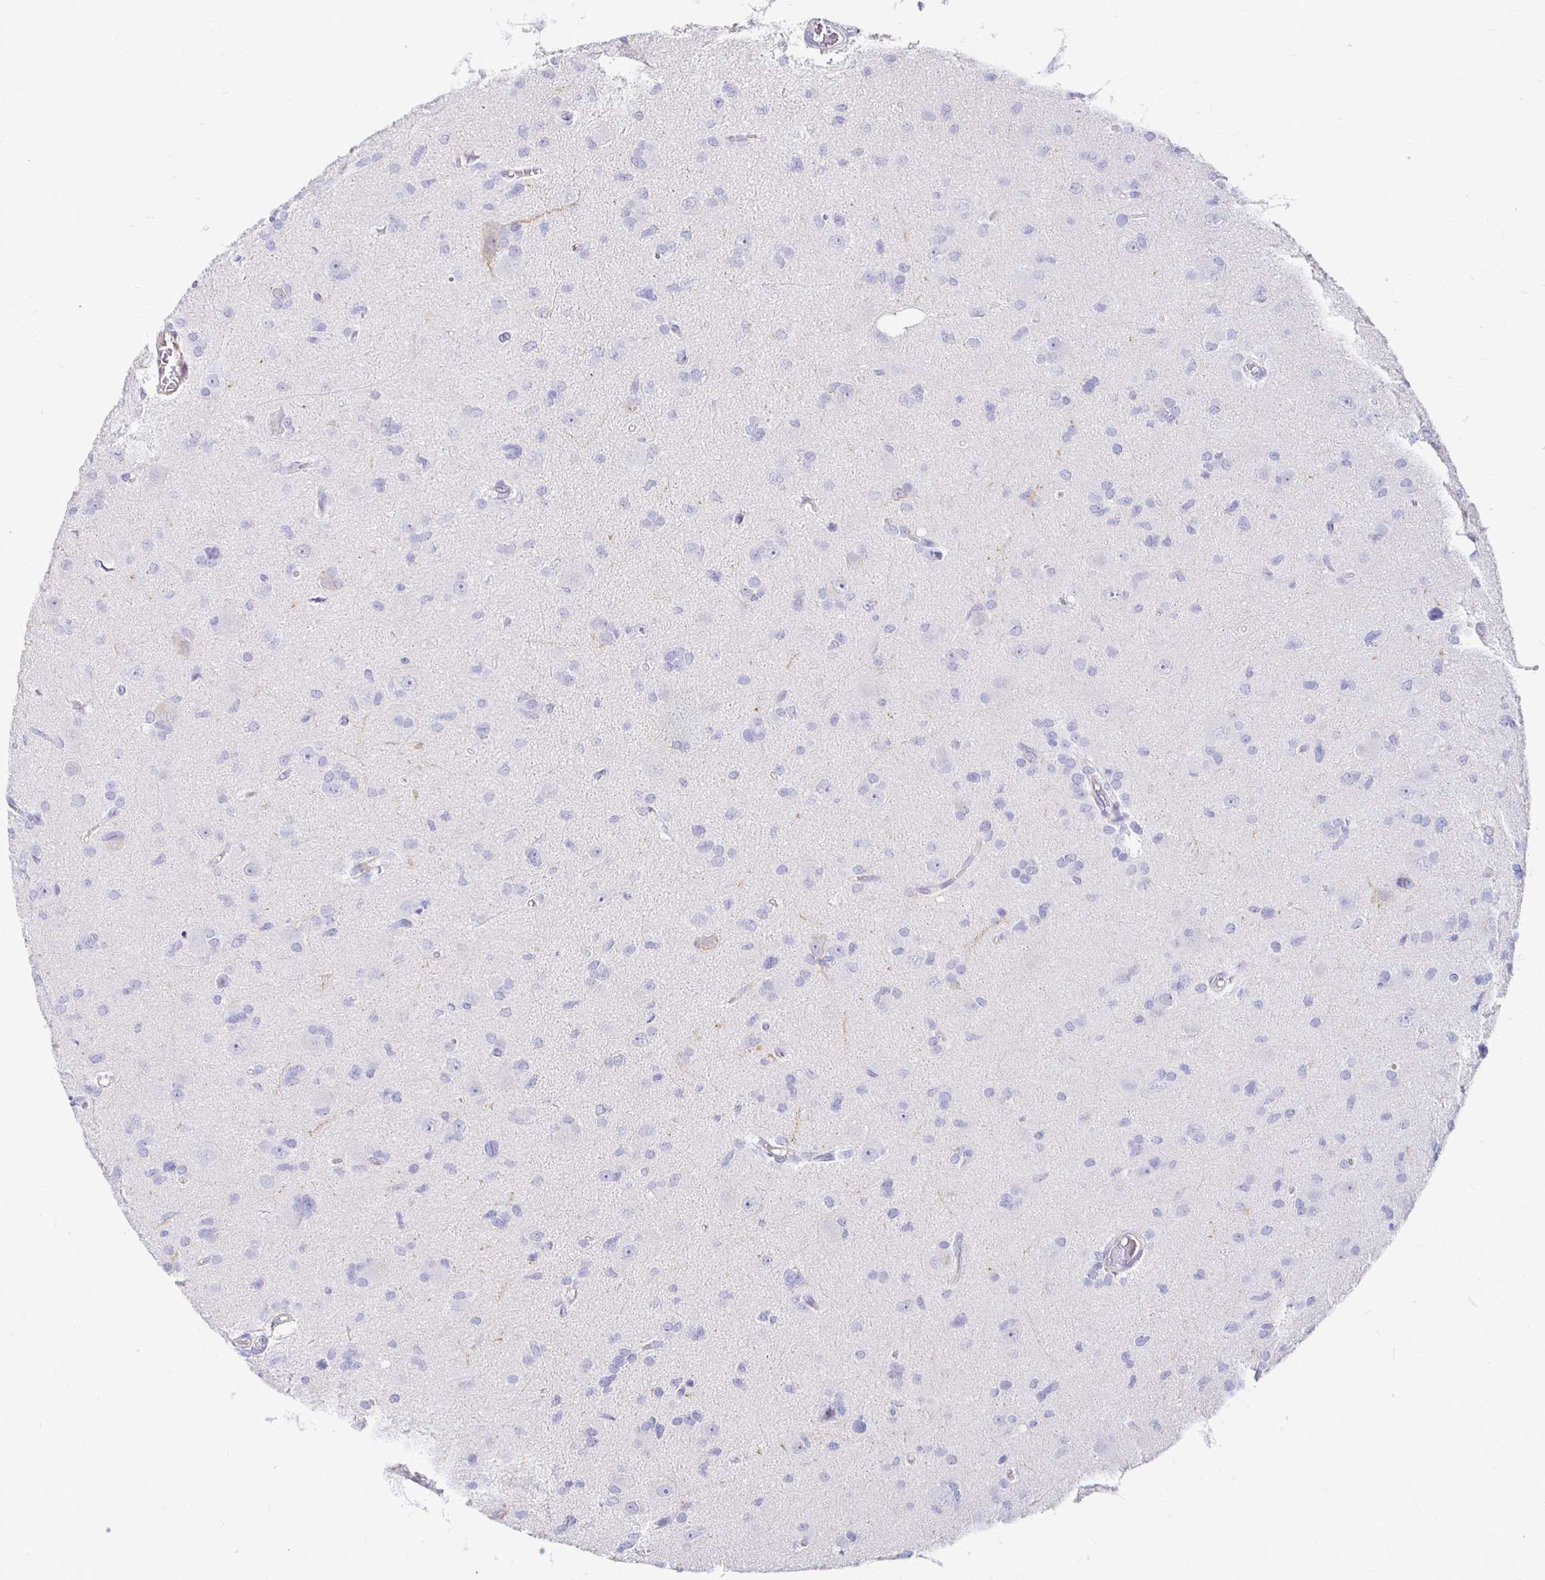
{"staining": {"intensity": "negative", "quantity": "none", "location": "none"}, "tissue": "glioma", "cell_type": "Tumor cells", "image_type": "cancer", "snomed": [{"axis": "morphology", "description": "Glioma, malignant, High grade"}, {"axis": "topography", "description": "Brain"}], "caption": "Immunohistochemistry (IHC) of human glioma shows no positivity in tumor cells.", "gene": "PALM2AKAP2", "patient": {"sex": "male", "age": 23}}